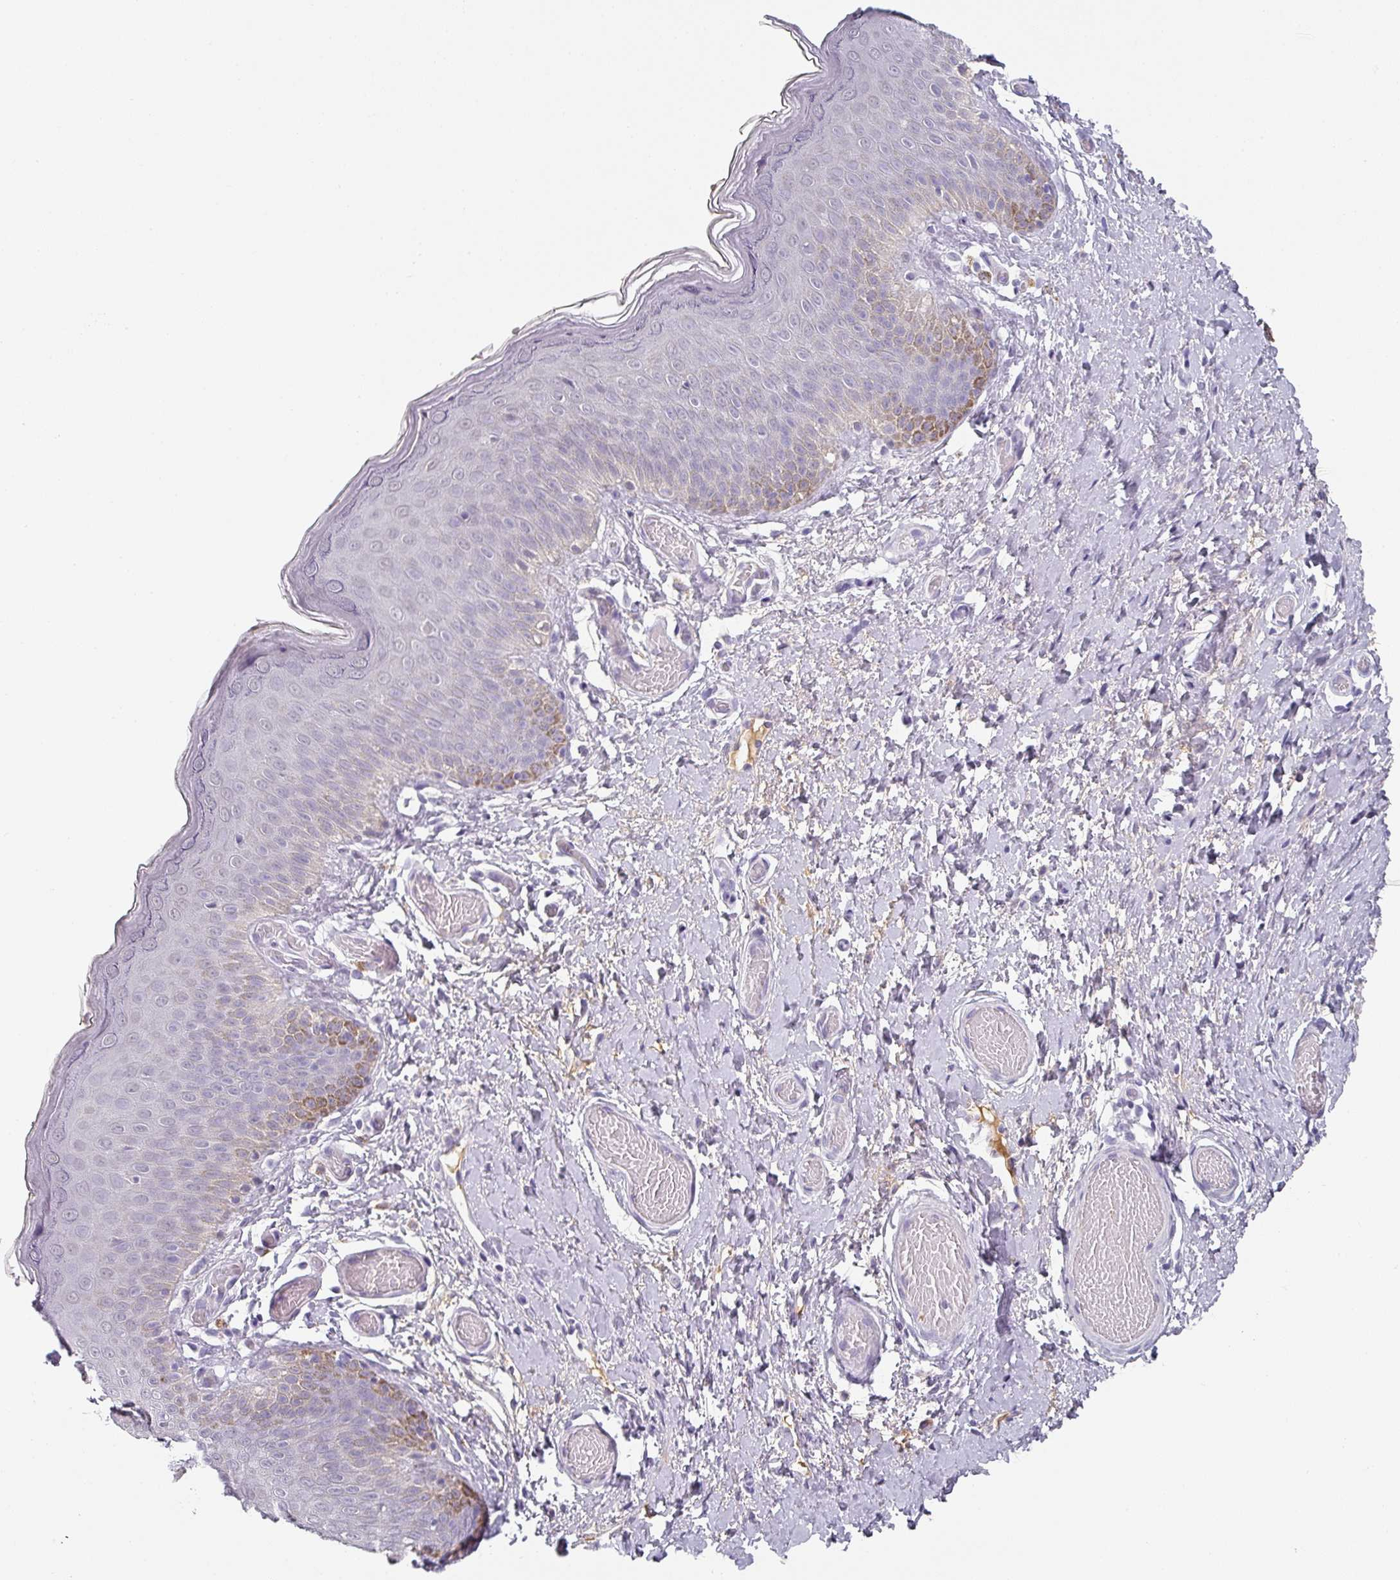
{"staining": {"intensity": "moderate", "quantity": "<25%", "location": "cytoplasmic/membranous"}, "tissue": "skin", "cell_type": "Epidermal cells", "image_type": "normal", "snomed": [{"axis": "morphology", "description": "Normal tissue, NOS"}, {"axis": "topography", "description": "Anal"}], "caption": "Protein expression by IHC shows moderate cytoplasmic/membranous staining in about <25% of epidermal cells in normal skin.", "gene": "C1QB", "patient": {"sex": "female", "age": 40}}